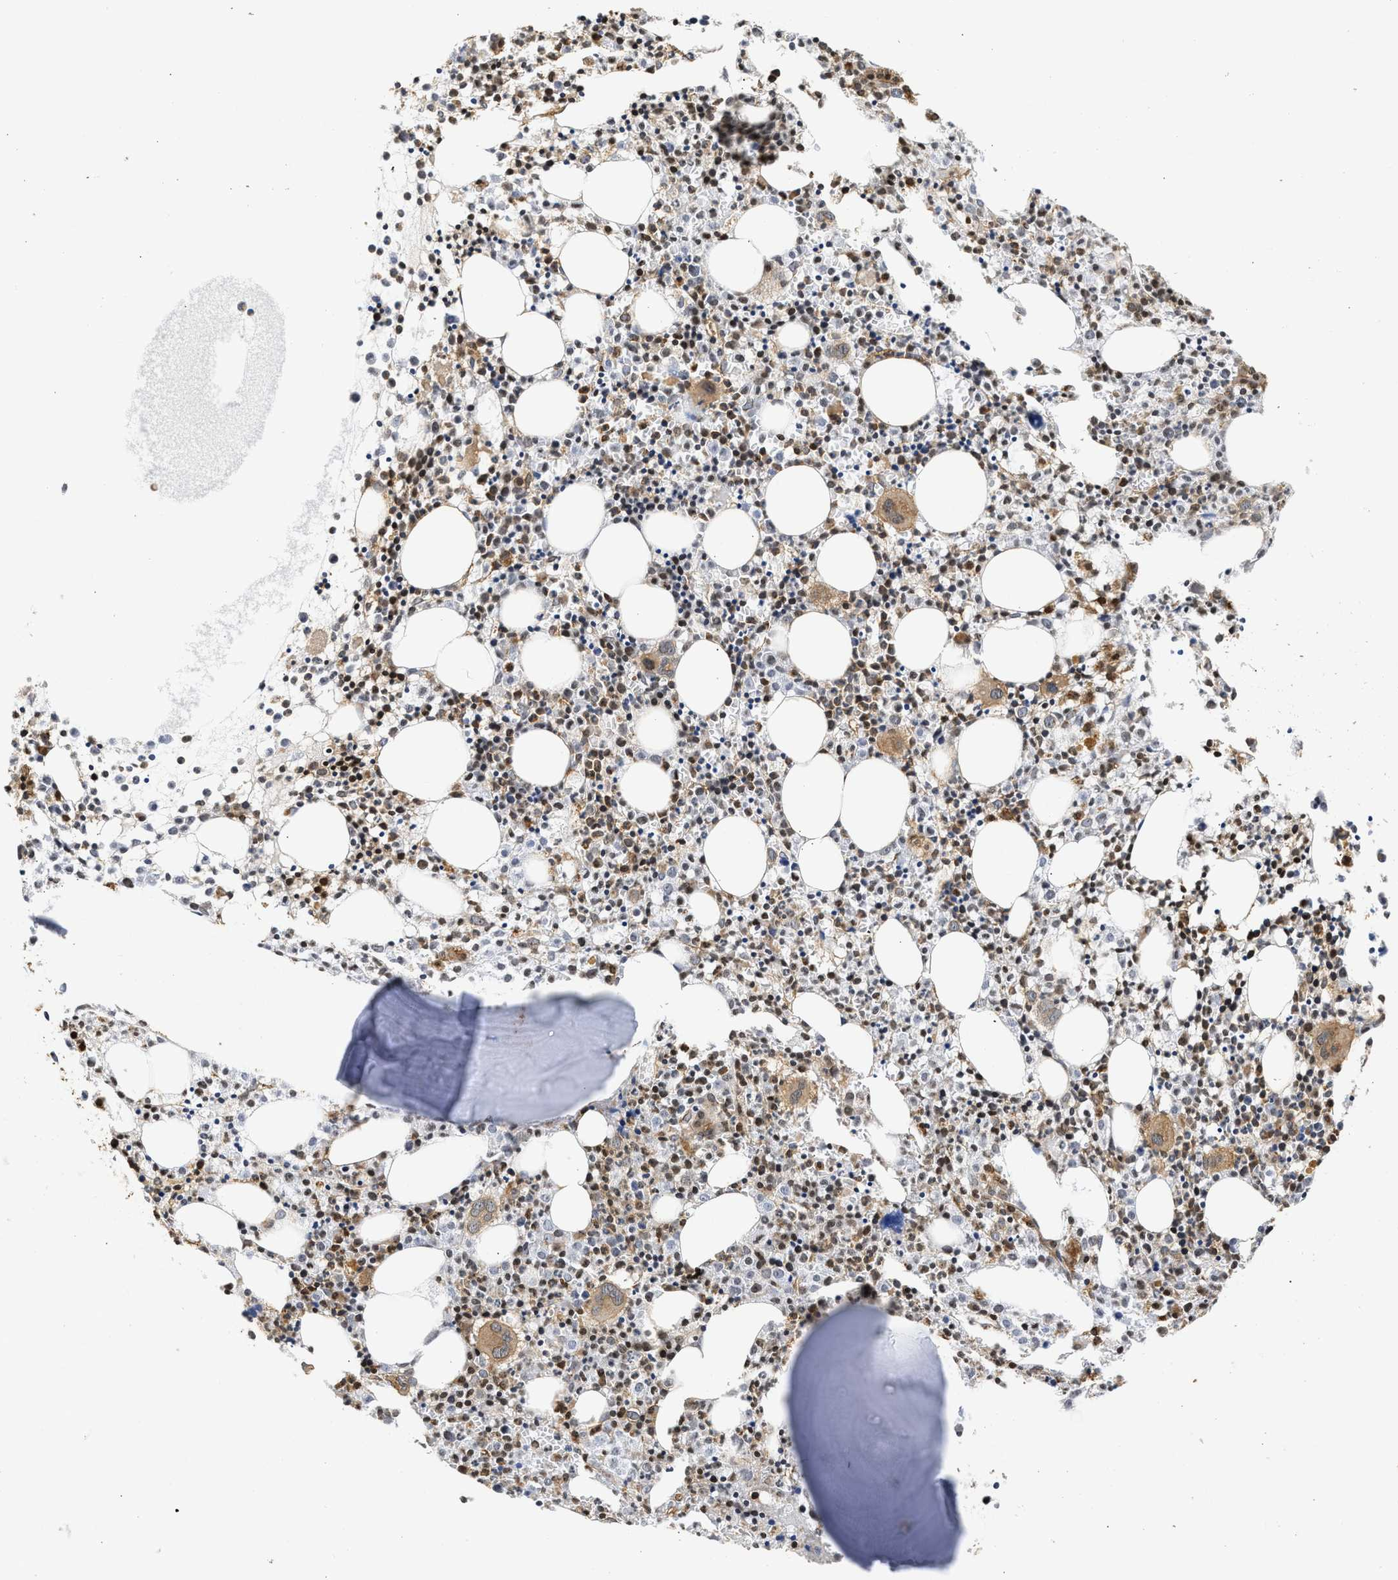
{"staining": {"intensity": "moderate", "quantity": "25%-75%", "location": "cytoplasmic/membranous,nuclear"}, "tissue": "bone marrow", "cell_type": "Hematopoietic cells", "image_type": "normal", "snomed": [{"axis": "morphology", "description": "Normal tissue, NOS"}, {"axis": "morphology", "description": "Inflammation, NOS"}, {"axis": "topography", "description": "Bone marrow"}], "caption": "An image of bone marrow stained for a protein reveals moderate cytoplasmic/membranous,nuclear brown staining in hematopoietic cells.", "gene": "ENSG00000142539", "patient": {"sex": "male", "age": 25}}